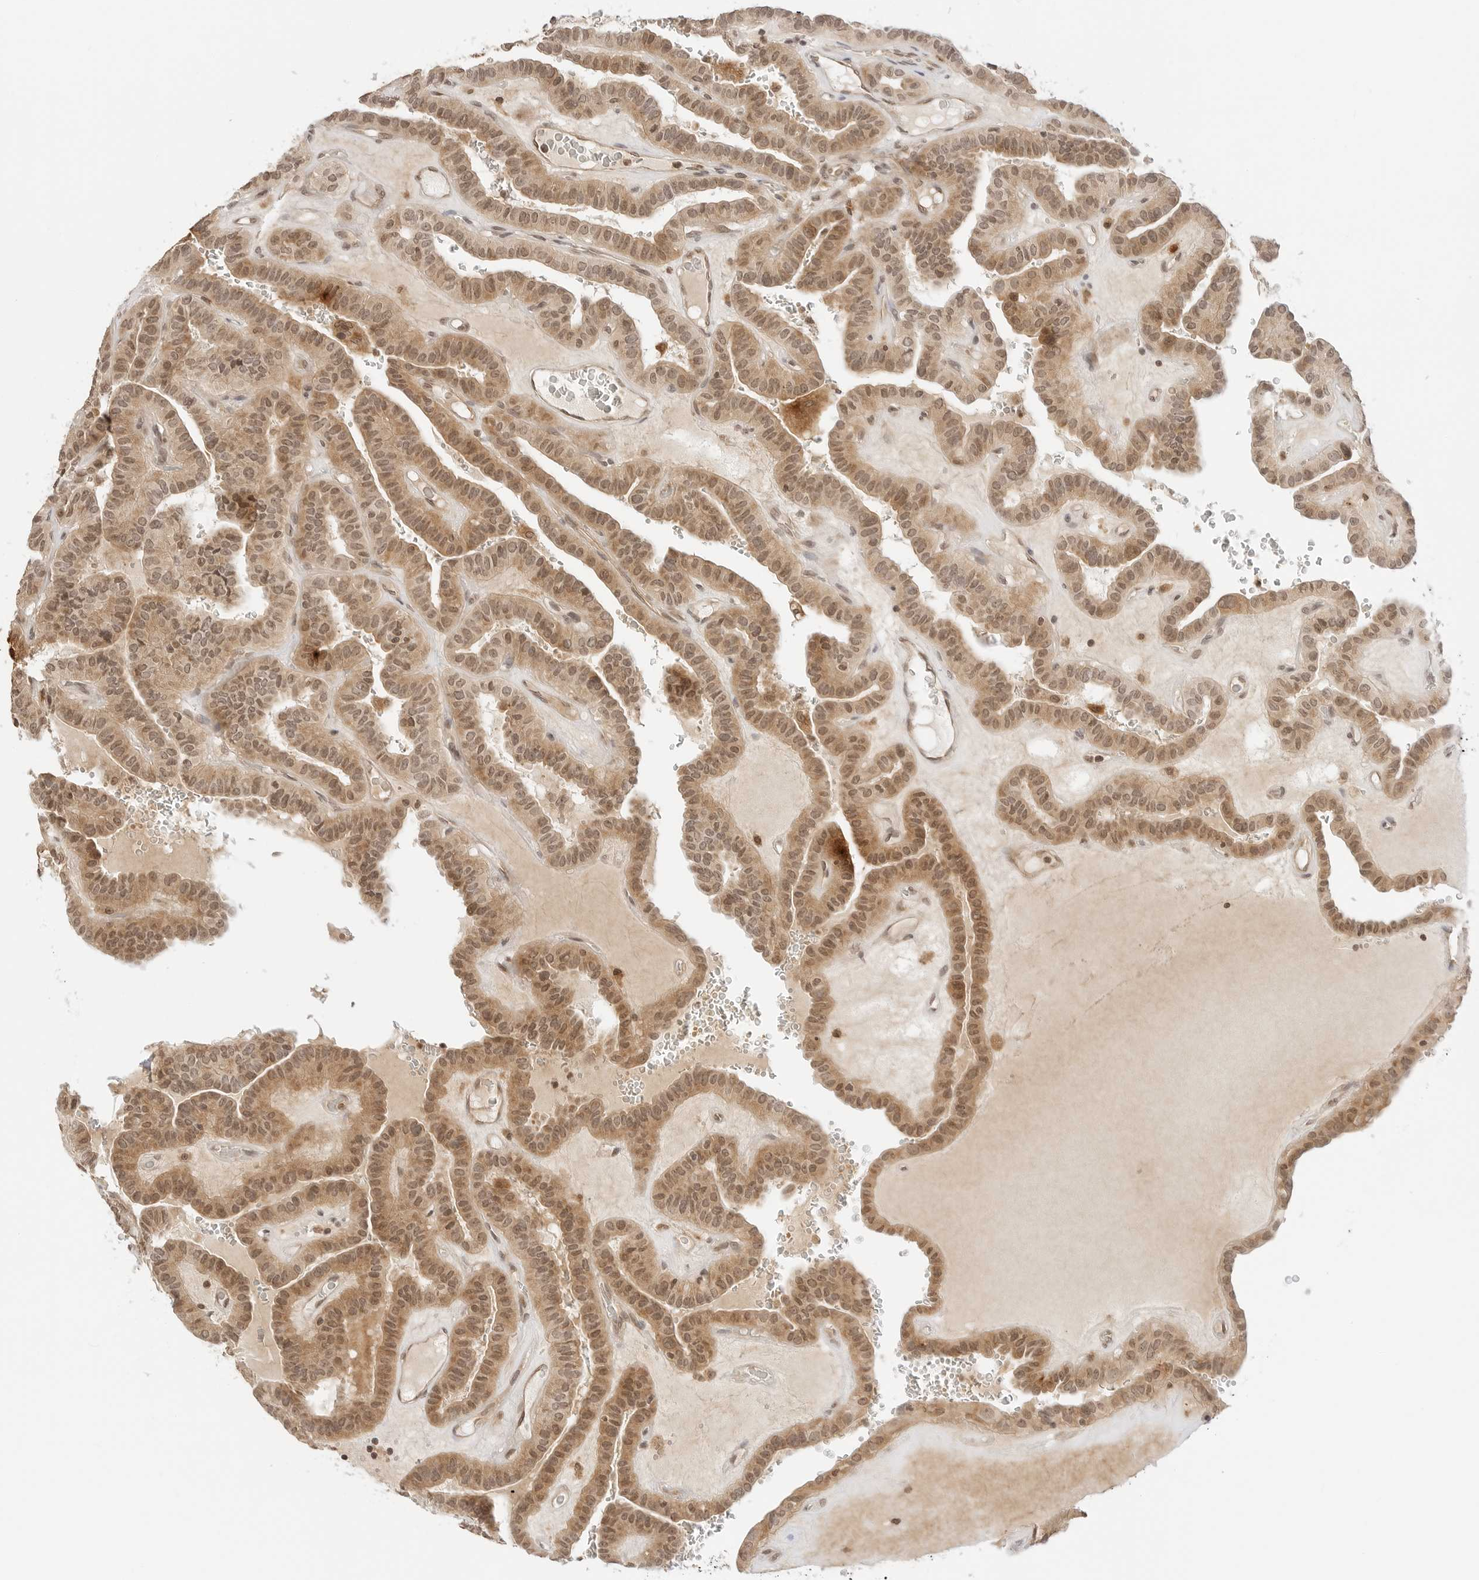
{"staining": {"intensity": "moderate", "quantity": ">75%", "location": "cytoplasmic/membranous,nuclear"}, "tissue": "thyroid cancer", "cell_type": "Tumor cells", "image_type": "cancer", "snomed": [{"axis": "morphology", "description": "Papillary adenocarcinoma, NOS"}, {"axis": "topography", "description": "Thyroid gland"}], "caption": "DAB immunohistochemical staining of human thyroid cancer exhibits moderate cytoplasmic/membranous and nuclear protein expression in about >75% of tumor cells. (Stains: DAB (3,3'-diaminobenzidine) in brown, nuclei in blue, Microscopy: brightfield microscopy at high magnification).", "gene": "GPR34", "patient": {"sex": "male", "age": 77}}